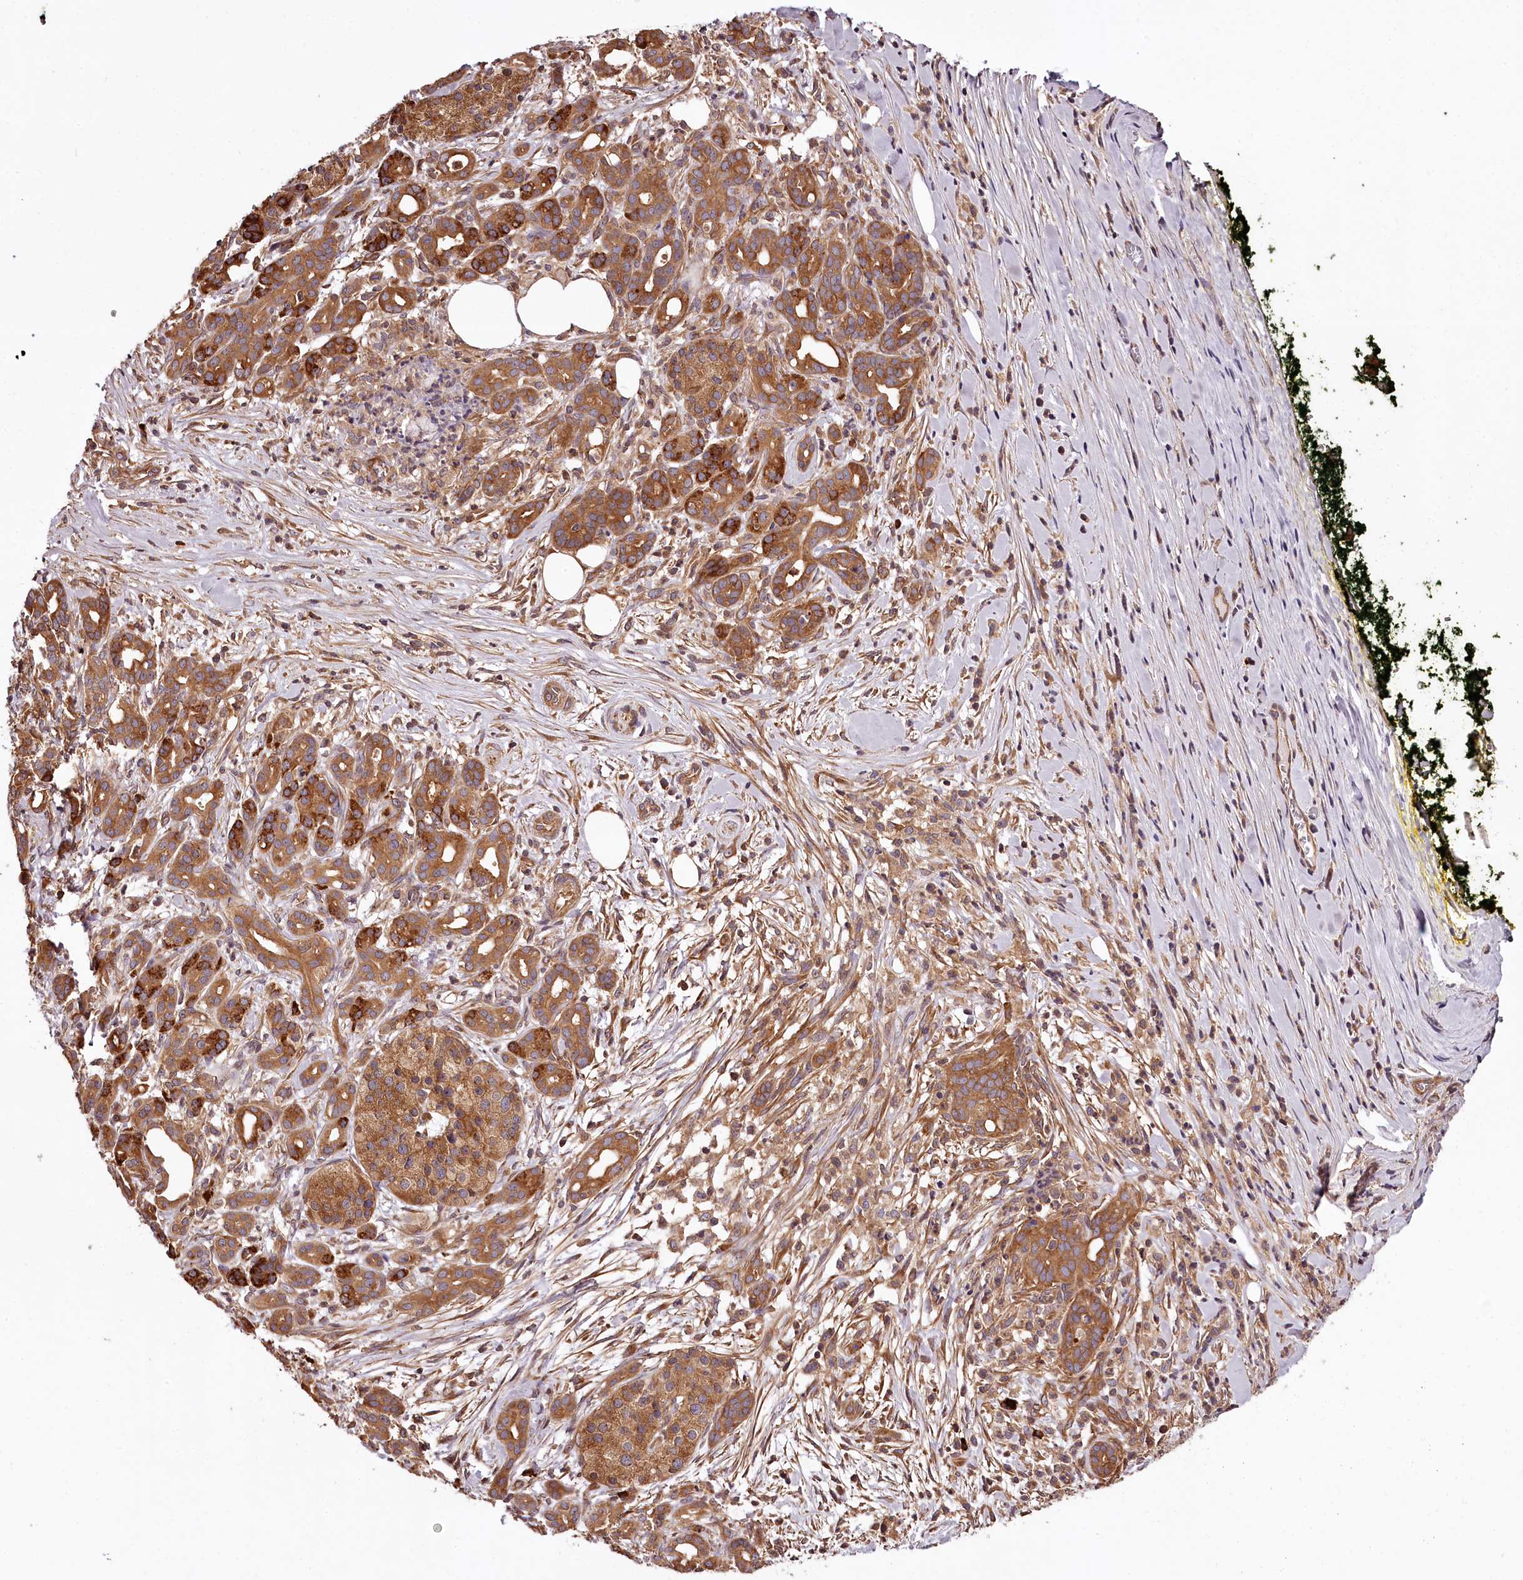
{"staining": {"intensity": "moderate", "quantity": ">75%", "location": "cytoplasmic/membranous"}, "tissue": "pancreatic cancer", "cell_type": "Tumor cells", "image_type": "cancer", "snomed": [{"axis": "morphology", "description": "Adenocarcinoma, NOS"}, {"axis": "topography", "description": "Pancreas"}], "caption": "DAB immunohistochemical staining of human adenocarcinoma (pancreatic) demonstrates moderate cytoplasmic/membranous protein positivity in about >75% of tumor cells. The staining was performed using DAB (3,3'-diaminobenzidine) to visualize the protein expression in brown, while the nuclei were stained in blue with hematoxylin (Magnification: 20x).", "gene": "TARS1", "patient": {"sex": "female", "age": 66}}